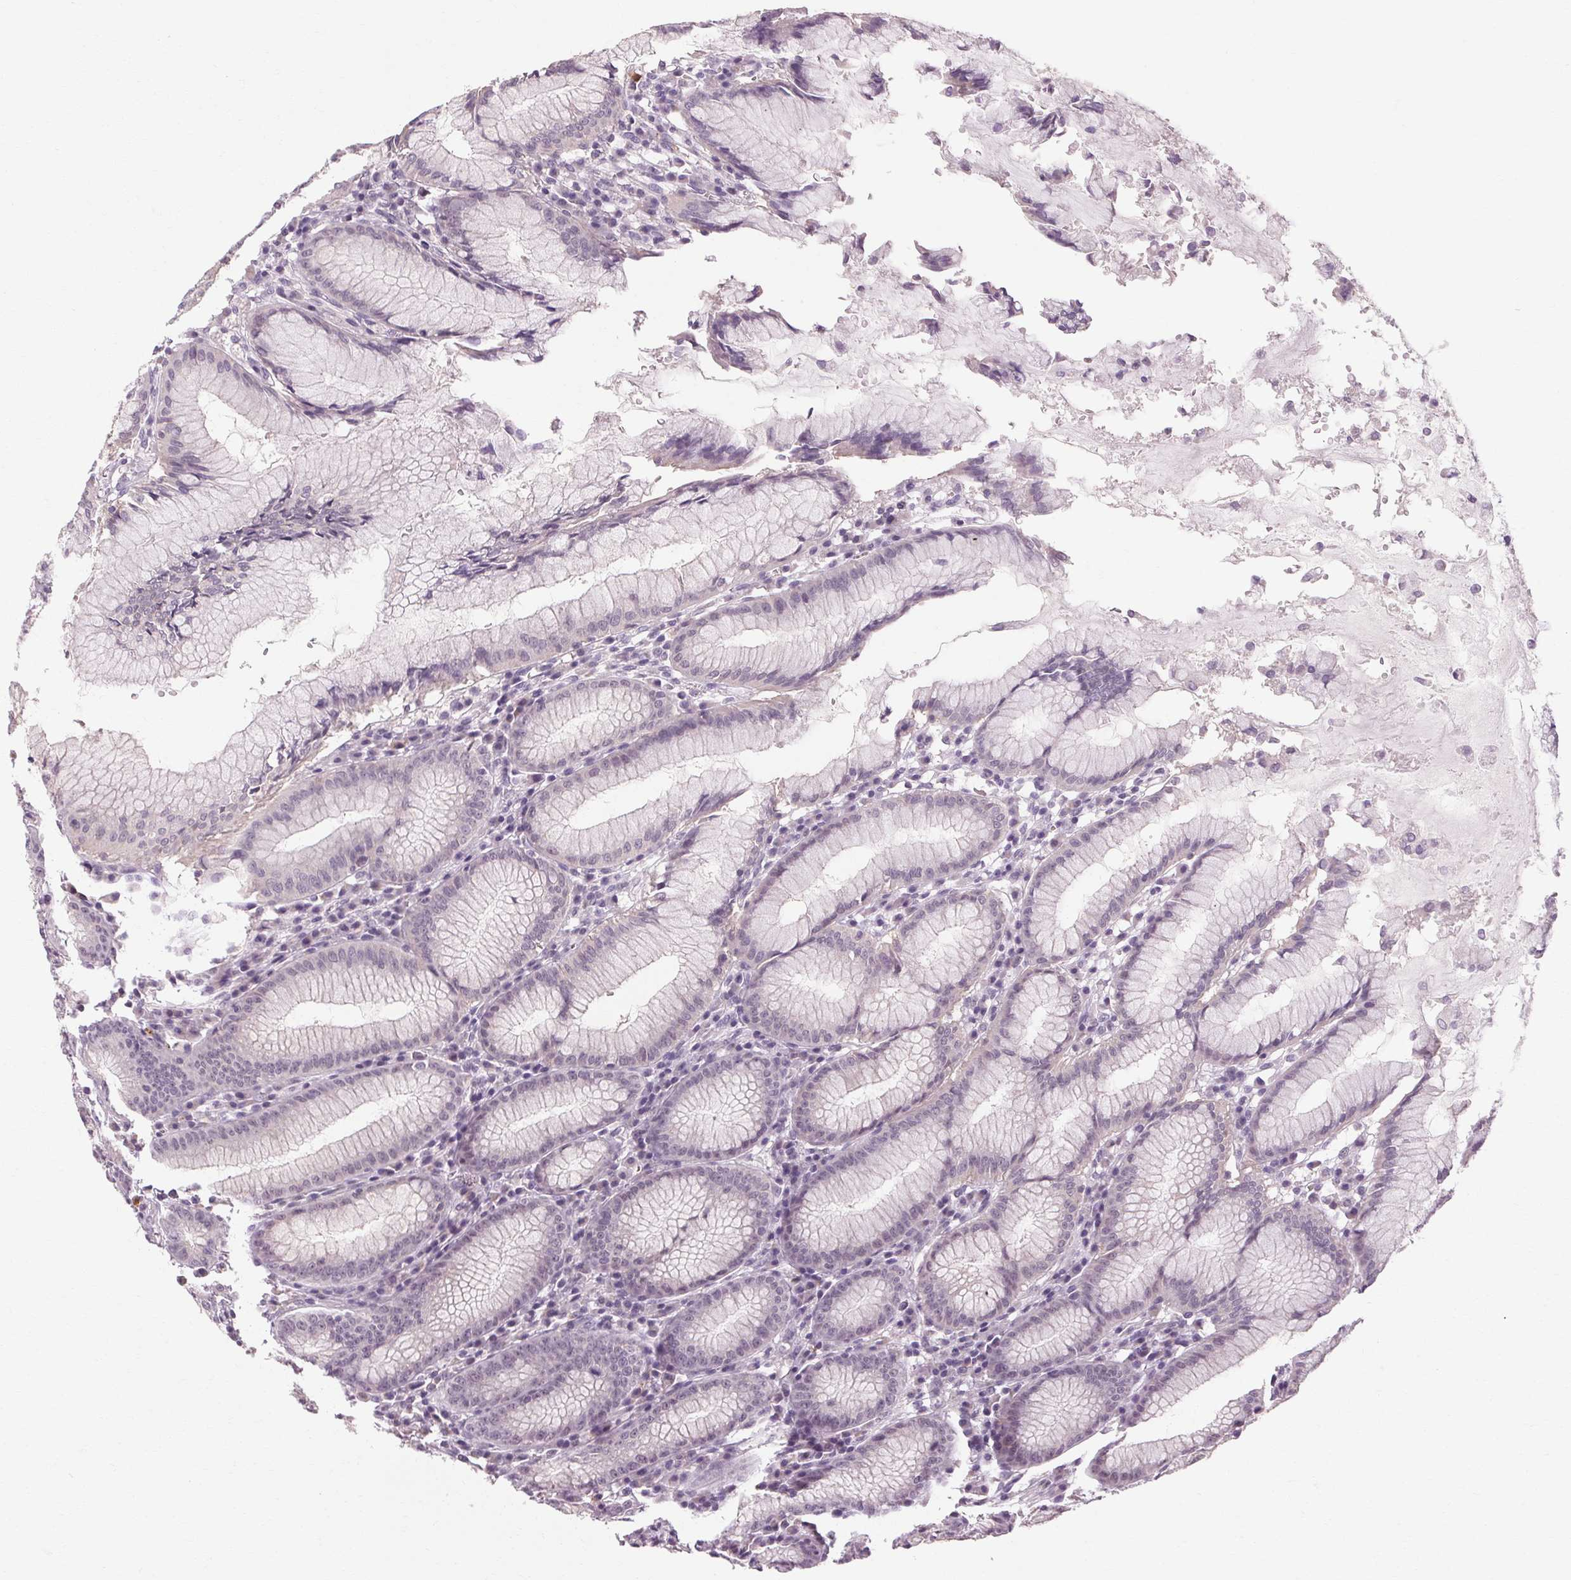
{"staining": {"intensity": "weak", "quantity": "25%-75%", "location": "cytoplasmic/membranous"}, "tissue": "stomach", "cell_type": "Glandular cells", "image_type": "normal", "snomed": [{"axis": "morphology", "description": "Normal tissue, NOS"}, {"axis": "topography", "description": "Stomach"}], "caption": "Weak cytoplasmic/membranous expression is identified in about 25%-75% of glandular cells in benign stomach.", "gene": "KLHL40", "patient": {"sex": "male", "age": 55}}